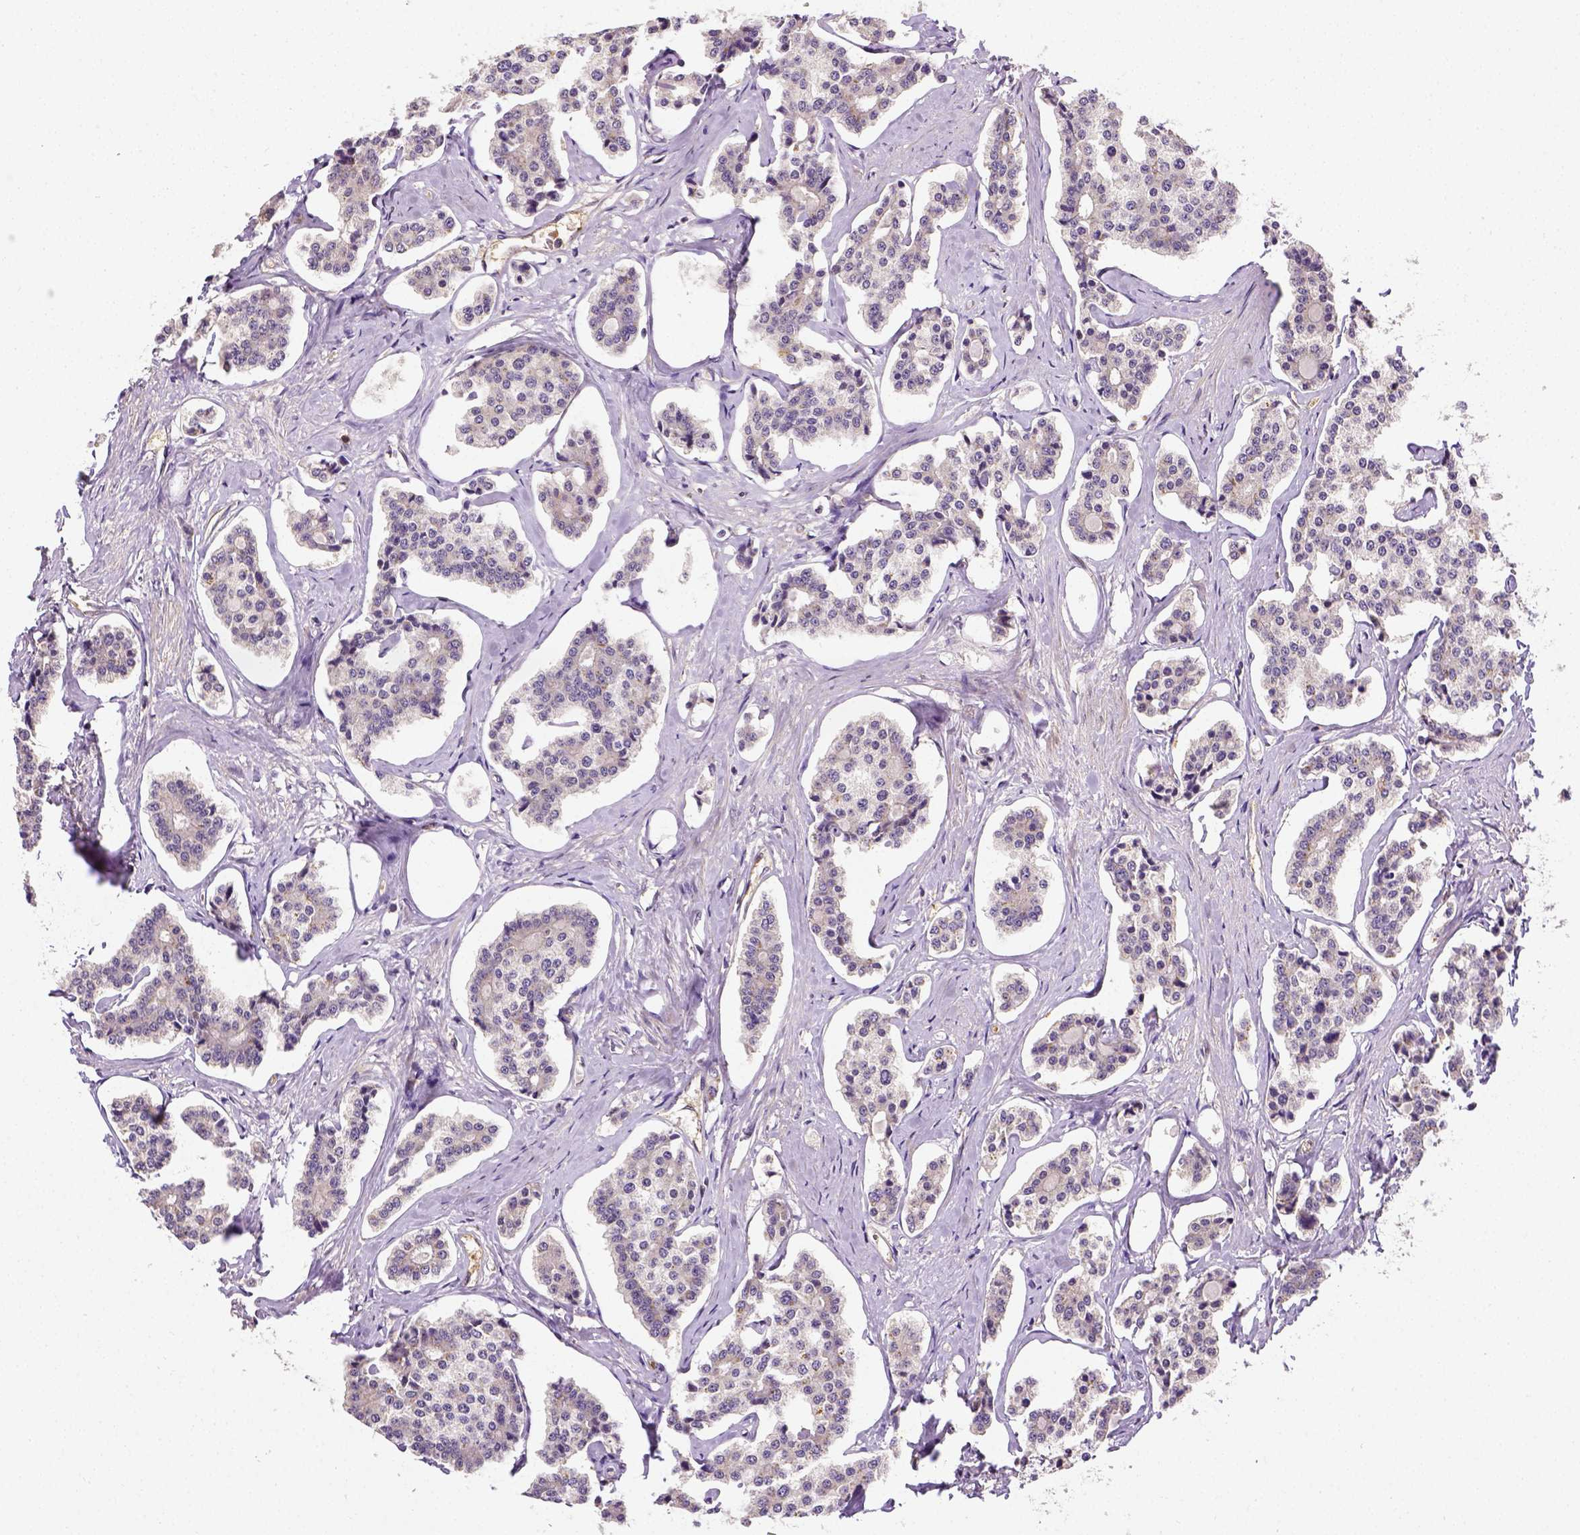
{"staining": {"intensity": "negative", "quantity": "none", "location": "none"}, "tissue": "carcinoid", "cell_type": "Tumor cells", "image_type": "cancer", "snomed": [{"axis": "morphology", "description": "Carcinoid, malignant, NOS"}, {"axis": "topography", "description": "Small intestine"}], "caption": "A high-resolution photomicrograph shows IHC staining of malignant carcinoid, which shows no significant expression in tumor cells. (DAB (3,3'-diaminobenzidine) immunohistochemistry (IHC) with hematoxylin counter stain).", "gene": "MATK", "patient": {"sex": "female", "age": 65}}